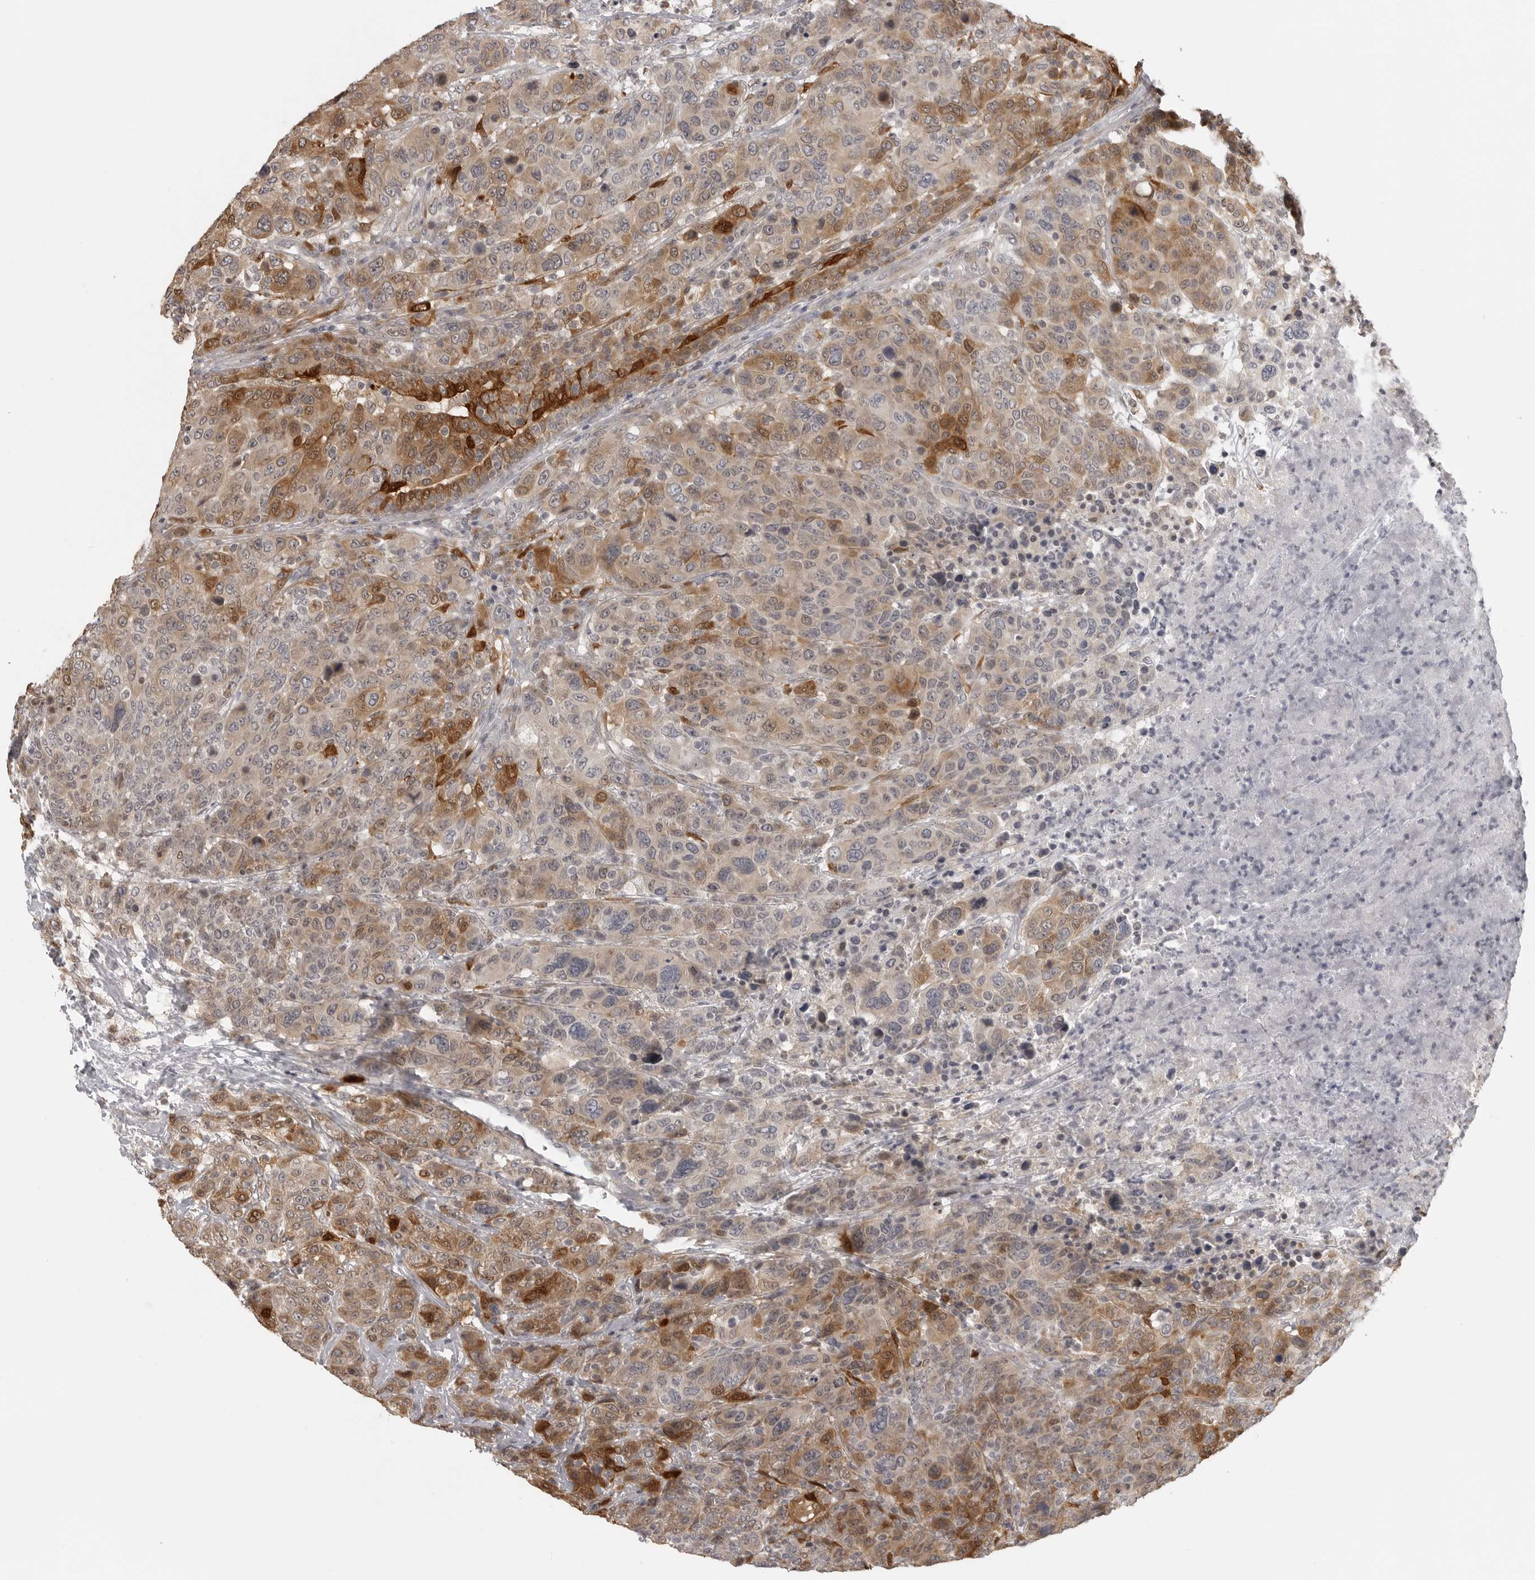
{"staining": {"intensity": "moderate", "quantity": "25%-75%", "location": "cytoplasmic/membranous"}, "tissue": "breast cancer", "cell_type": "Tumor cells", "image_type": "cancer", "snomed": [{"axis": "morphology", "description": "Duct carcinoma"}, {"axis": "topography", "description": "Breast"}], "caption": "Breast intraductal carcinoma stained for a protein (brown) displays moderate cytoplasmic/membranous positive expression in approximately 25%-75% of tumor cells.", "gene": "IDO1", "patient": {"sex": "female", "age": 37}}